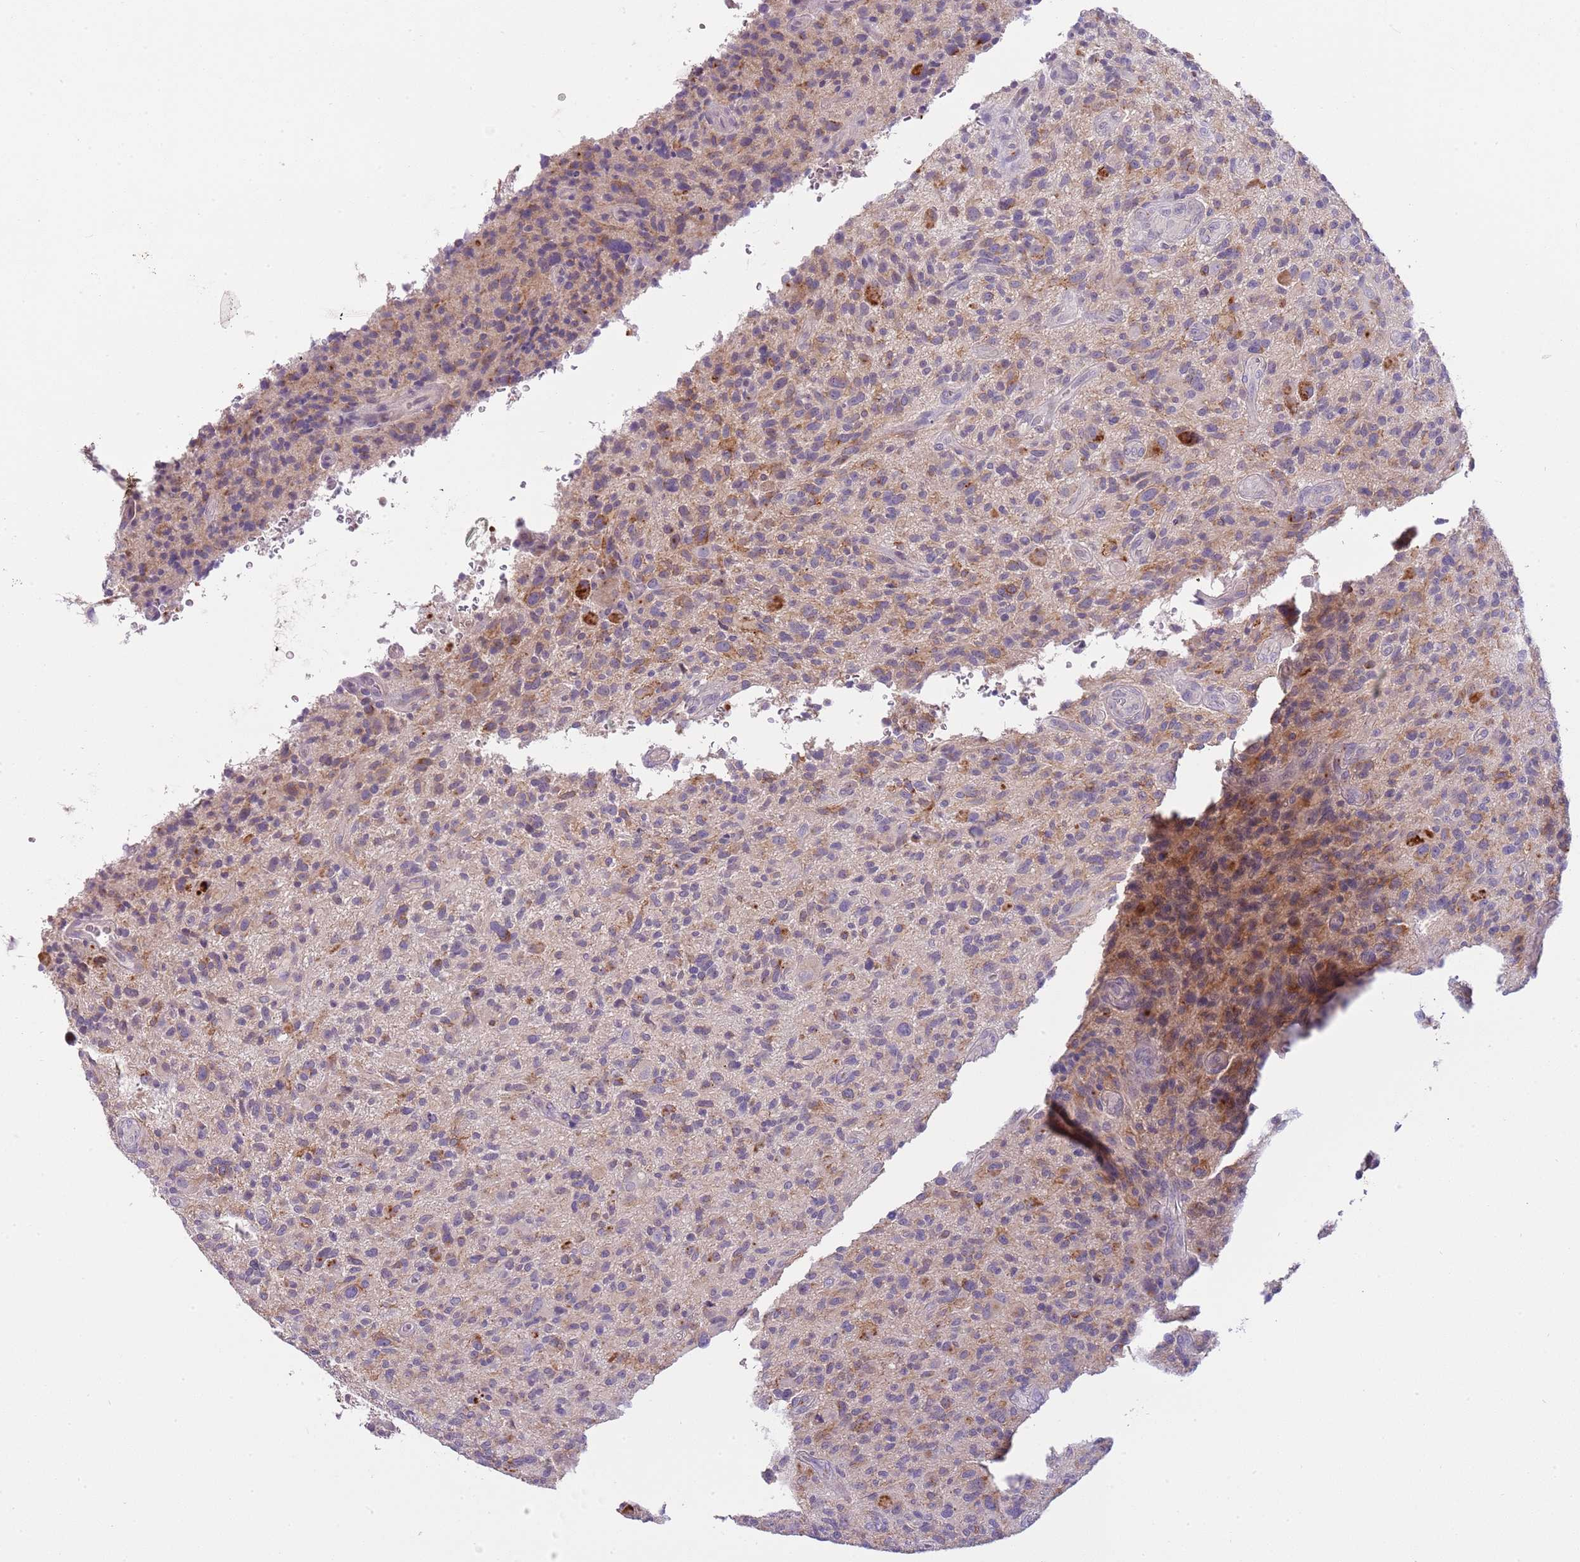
{"staining": {"intensity": "weak", "quantity": "<25%", "location": "cytoplasmic/membranous"}, "tissue": "glioma", "cell_type": "Tumor cells", "image_type": "cancer", "snomed": [{"axis": "morphology", "description": "Glioma, malignant, High grade"}, {"axis": "topography", "description": "Brain"}], "caption": "High magnification brightfield microscopy of glioma stained with DAB (3,3'-diaminobenzidine) (brown) and counterstained with hematoxylin (blue): tumor cells show no significant staining. The staining was performed using DAB to visualize the protein expression in brown, while the nuclei were stained in blue with hematoxylin (Magnification: 20x).", "gene": "CFAP73", "patient": {"sex": "male", "age": 47}}